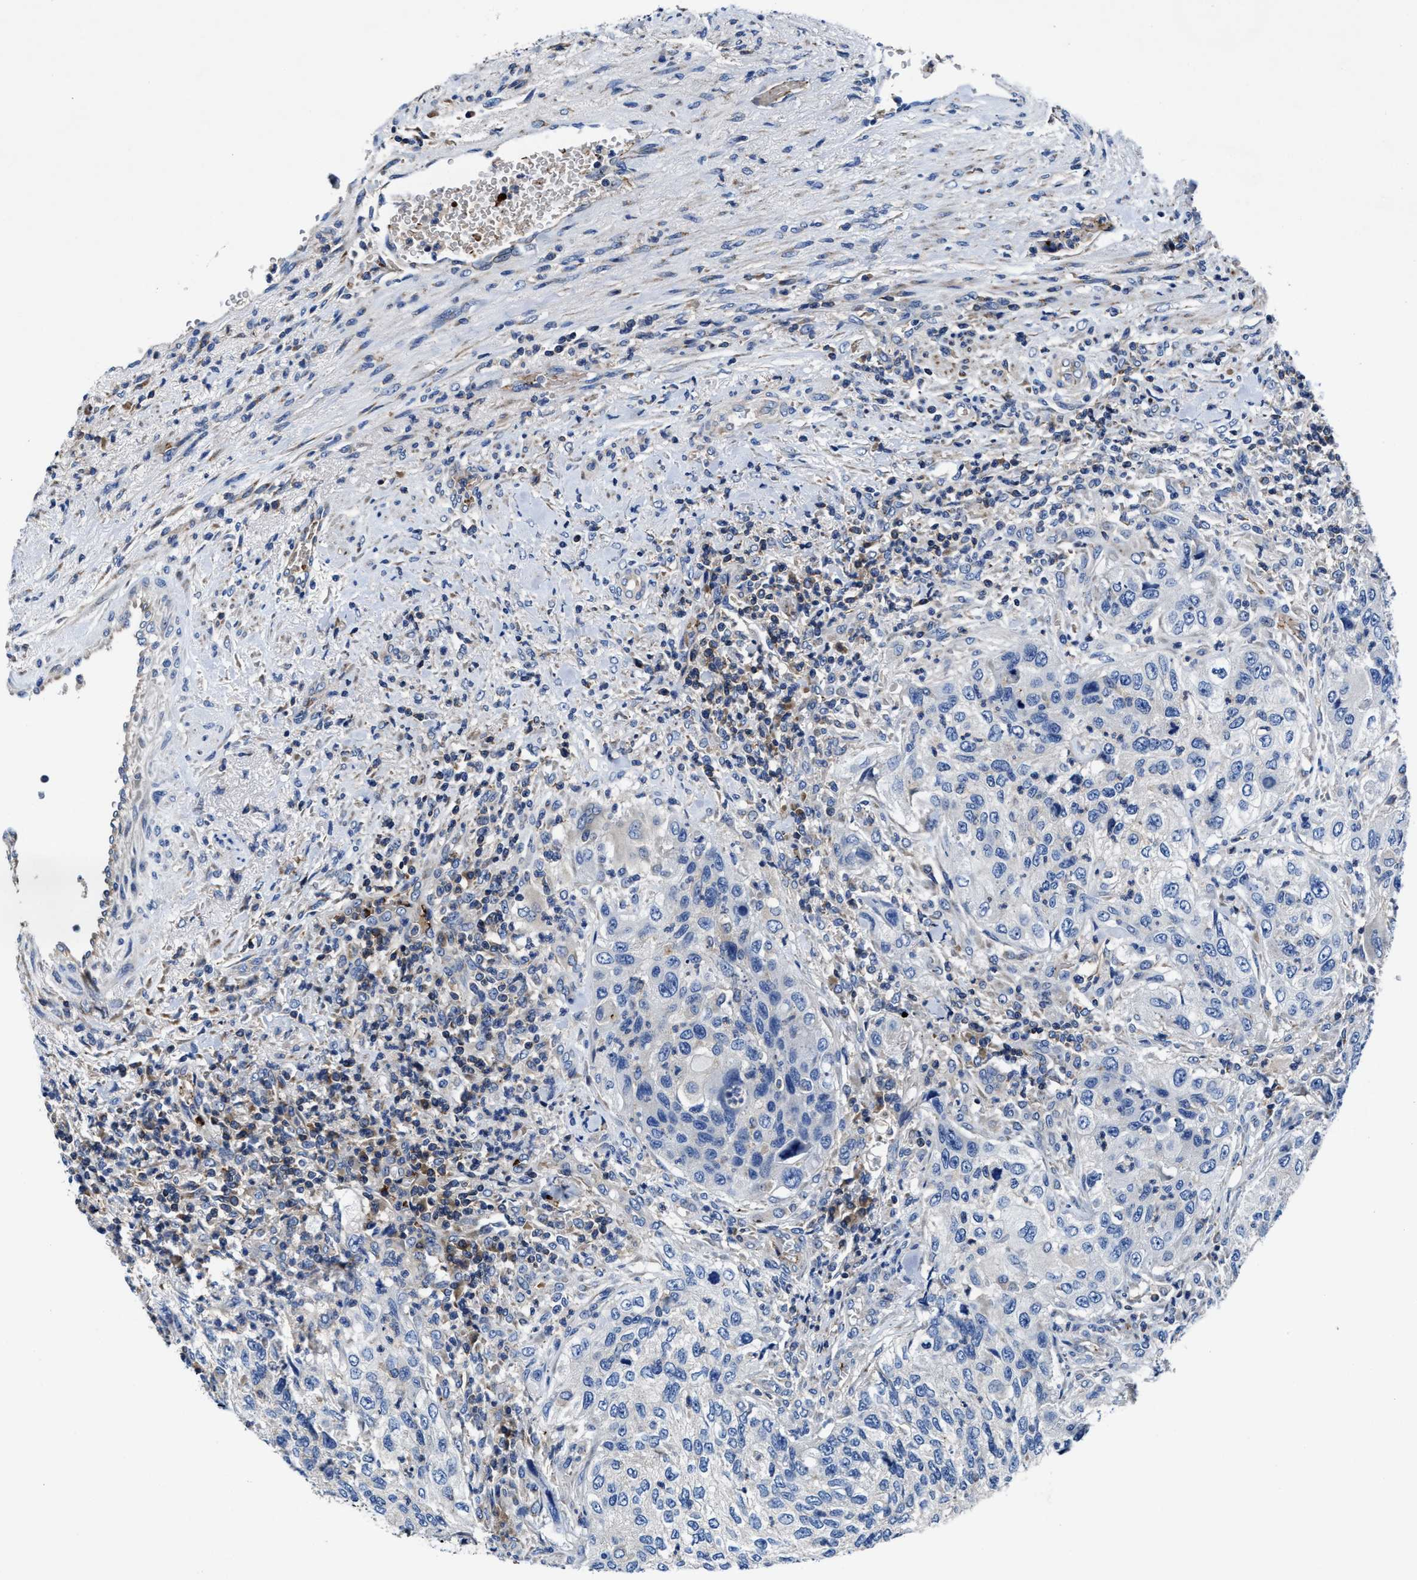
{"staining": {"intensity": "negative", "quantity": "none", "location": "none"}, "tissue": "urothelial cancer", "cell_type": "Tumor cells", "image_type": "cancer", "snomed": [{"axis": "morphology", "description": "Urothelial carcinoma, High grade"}, {"axis": "topography", "description": "Urinary bladder"}], "caption": "Immunohistochemistry (IHC) image of neoplastic tissue: high-grade urothelial carcinoma stained with DAB (3,3'-diaminobenzidine) reveals no significant protein expression in tumor cells. (Brightfield microscopy of DAB (3,3'-diaminobenzidine) immunohistochemistry (IHC) at high magnification).", "gene": "PHLPP1", "patient": {"sex": "female", "age": 60}}